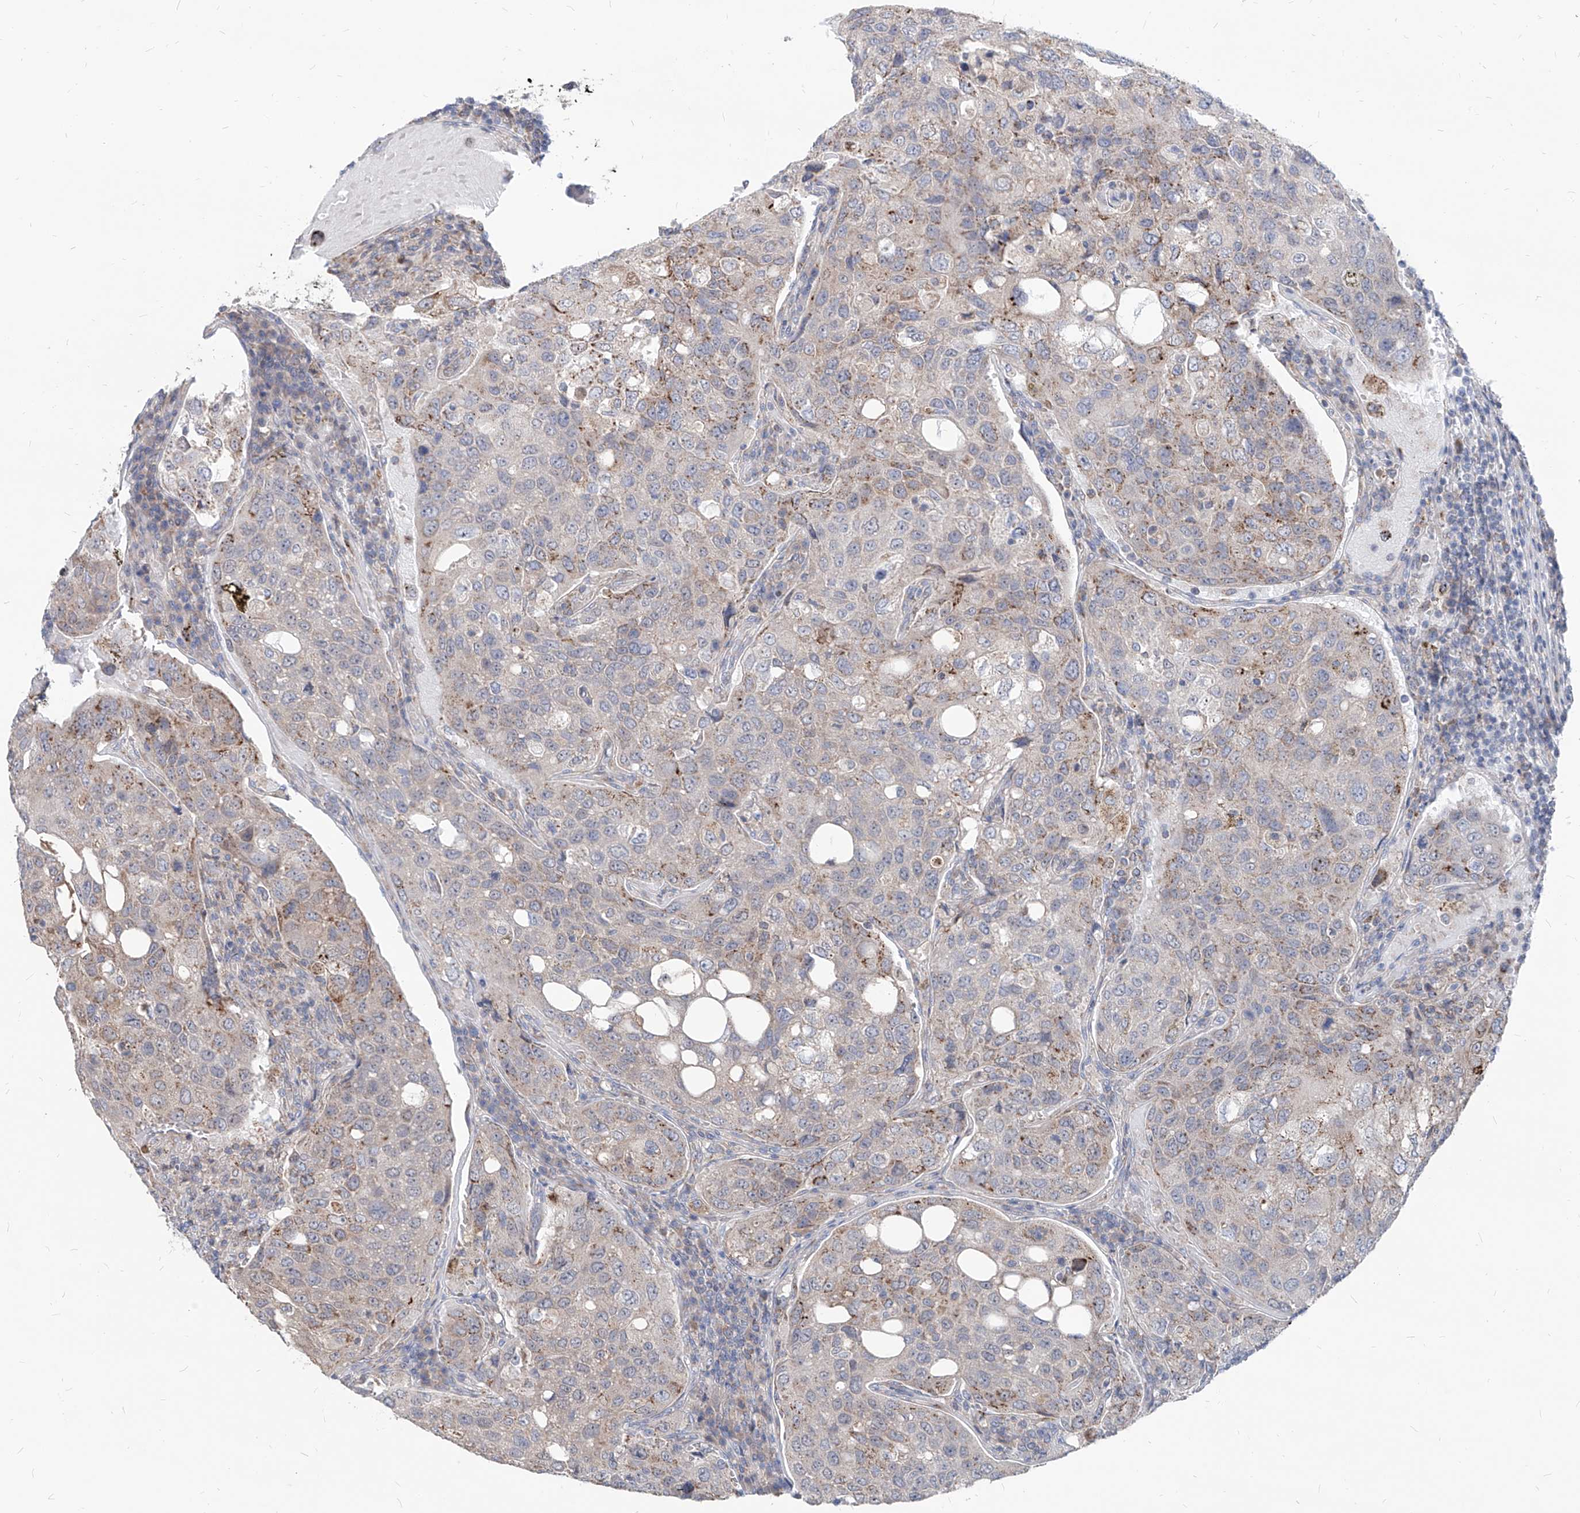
{"staining": {"intensity": "moderate", "quantity": "<25%", "location": "cytoplasmic/membranous"}, "tissue": "urothelial cancer", "cell_type": "Tumor cells", "image_type": "cancer", "snomed": [{"axis": "morphology", "description": "Urothelial carcinoma, High grade"}, {"axis": "topography", "description": "Lymph node"}, {"axis": "topography", "description": "Urinary bladder"}], "caption": "Urothelial carcinoma (high-grade) stained with DAB (3,3'-diaminobenzidine) immunohistochemistry (IHC) shows low levels of moderate cytoplasmic/membranous positivity in approximately <25% of tumor cells.", "gene": "AGPS", "patient": {"sex": "male", "age": 51}}